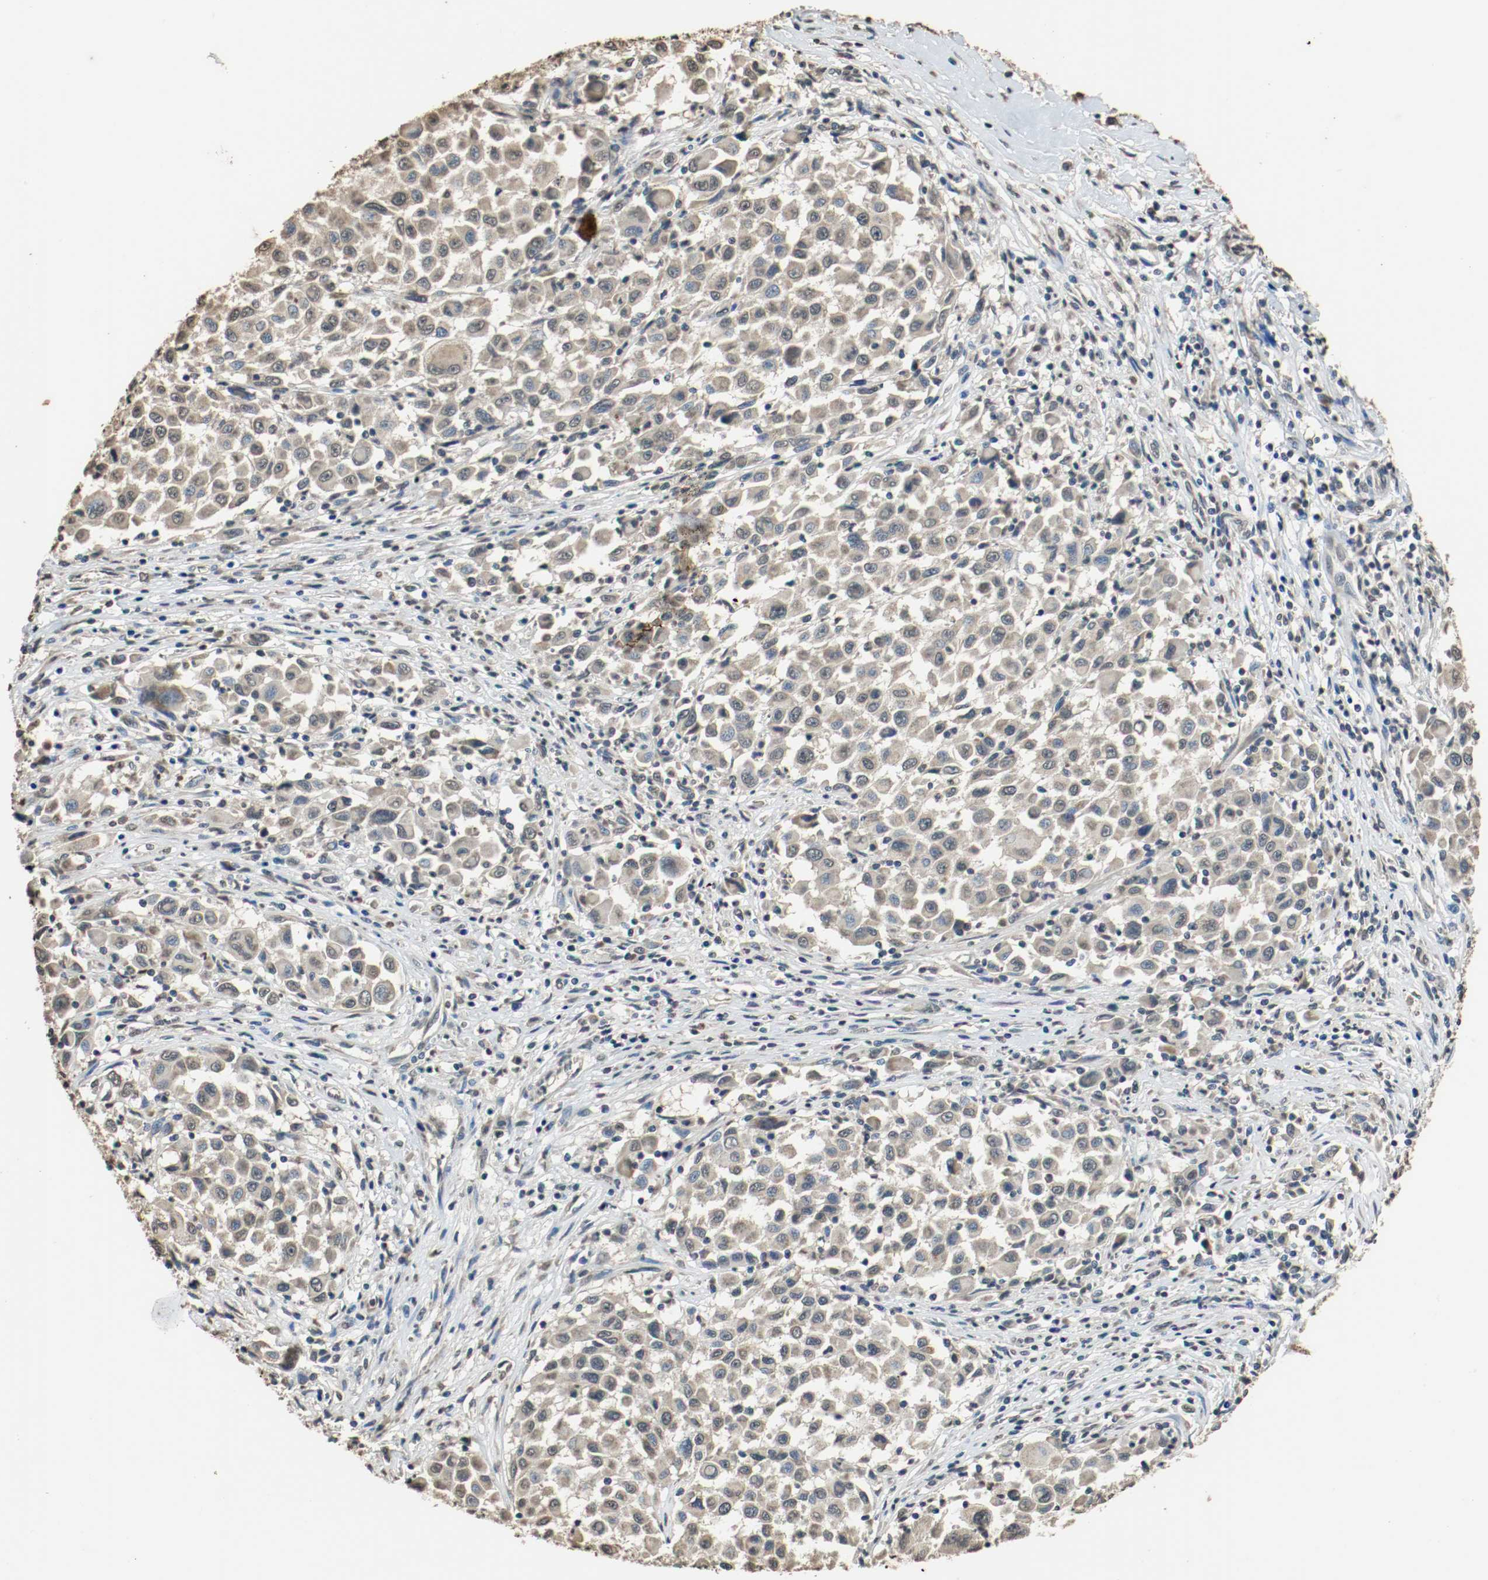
{"staining": {"intensity": "weak", "quantity": ">75%", "location": "cytoplasmic/membranous"}, "tissue": "melanoma", "cell_type": "Tumor cells", "image_type": "cancer", "snomed": [{"axis": "morphology", "description": "Malignant melanoma, Metastatic site"}, {"axis": "topography", "description": "Lymph node"}], "caption": "A histopathology image of melanoma stained for a protein displays weak cytoplasmic/membranous brown staining in tumor cells.", "gene": "RTN4", "patient": {"sex": "male", "age": 61}}